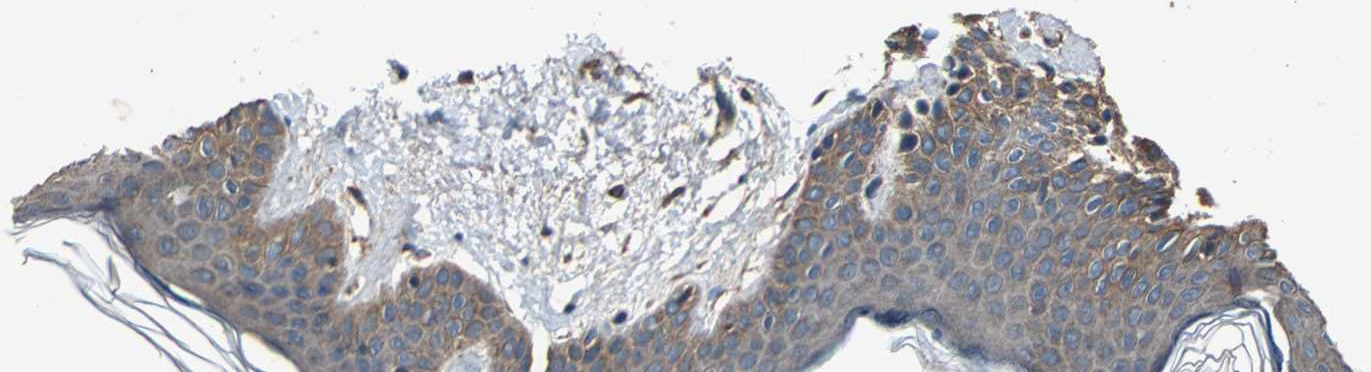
{"staining": {"intensity": "moderate", "quantity": ">75%", "location": "cytoplasmic/membranous"}, "tissue": "skin", "cell_type": "Fibroblasts", "image_type": "normal", "snomed": [{"axis": "morphology", "description": "Normal tissue, NOS"}, {"axis": "topography", "description": "Skin"}], "caption": "There is medium levels of moderate cytoplasmic/membranous positivity in fibroblasts of benign skin, as demonstrated by immunohistochemical staining (brown color).", "gene": "ZNF608", "patient": {"sex": "female", "age": 56}}